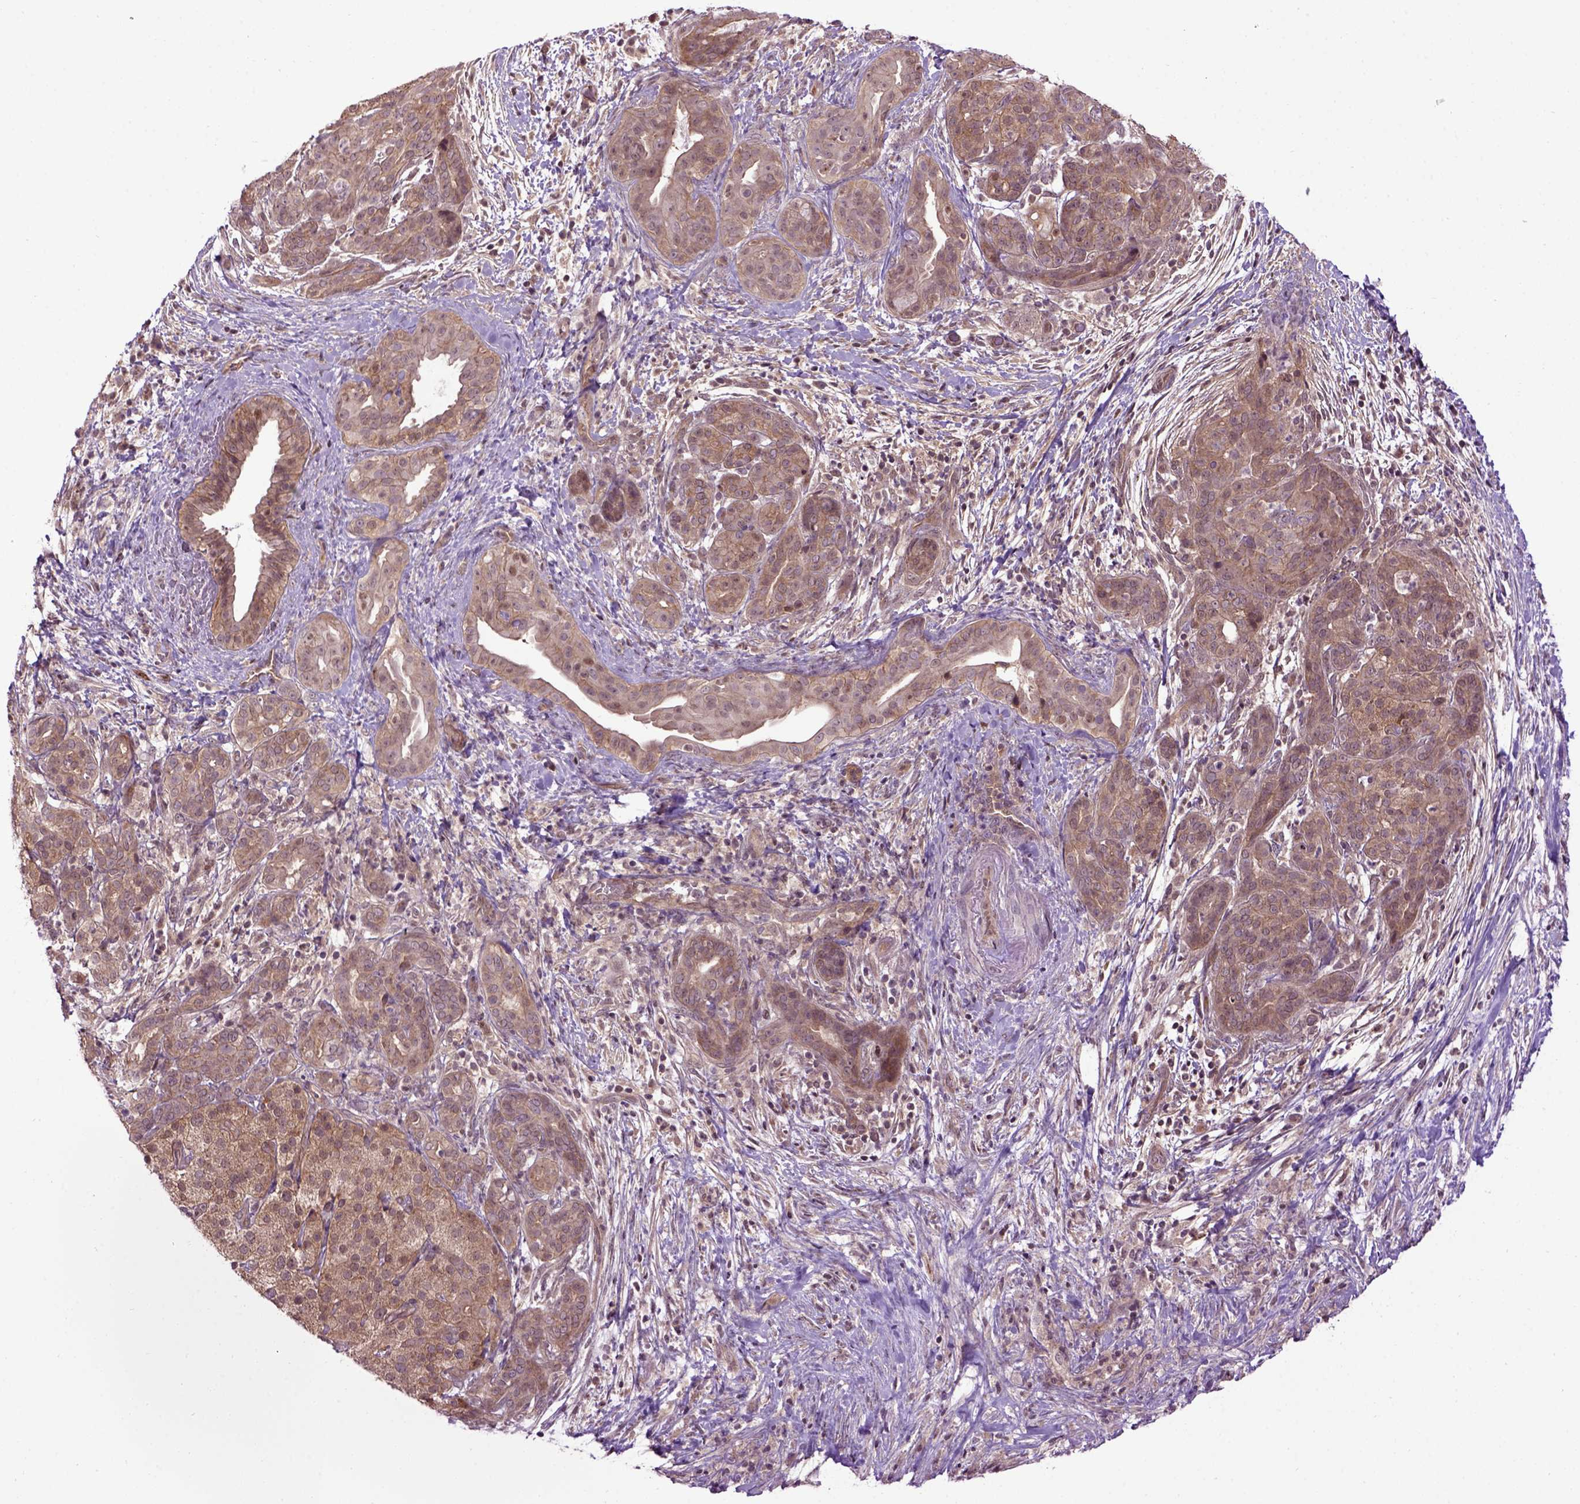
{"staining": {"intensity": "moderate", "quantity": ">75%", "location": "cytoplasmic/membranous"}, "tissue": "pancreatic cancer", "cell_type": "Tumor cells", "image_type": "cancer", "snomed": [{"axis": "morphology", "description": "Adenocarcinoma, NOS"}, {"axis": "topography", "description": "Pancreas"}], "caption": "This is a photomicrograph of IHC staining of adenocarcinoma (pancreatic), which shows moderate staining in the cytoplasmic/membranous of tumor cells.", "gene": "WDR48", "patient": {"sex": "male", "age": 44}}